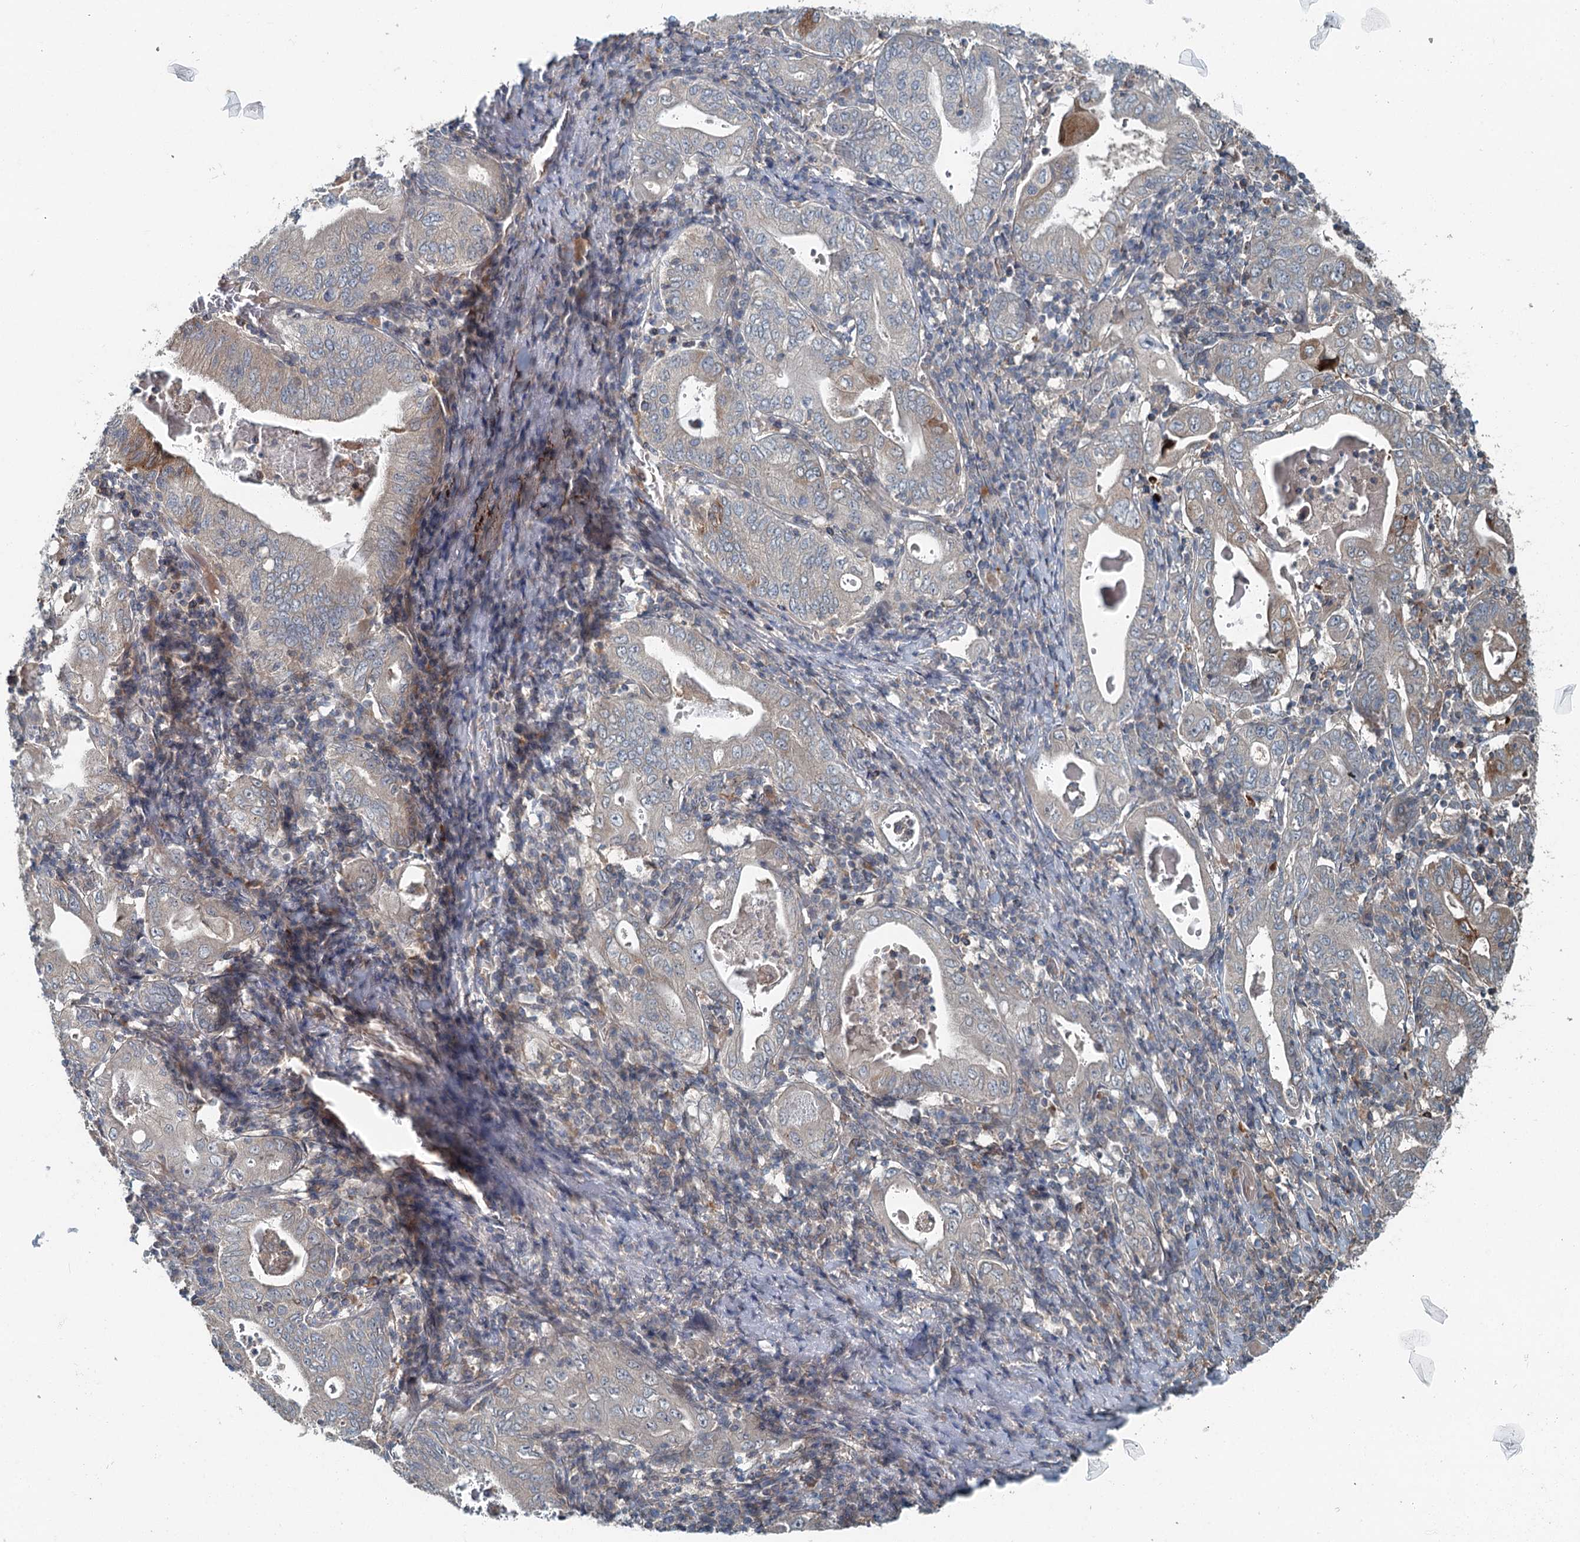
{"staining": {"intensity": "weak", "quantity": "<25%", "location": "cytoplasmic/membranous"}, "tissue": "stomach cancer", "cell_type": "Tumor cells", "image_type": "cancer", "snomed": [{"axis": "morphology", "description": "Normal tissue, NOS"}, {"axis": "morphology", "description": "Adenocarcinoma, NOS"}, {"axis": "topography", "description": "Esophagus"}, {"axis": "topography", "description": "Stomach, upper"}, {"axis": "topography", "description": "Peripheral nerve tissue"}], "caption": "High magnification brightfield microscopy of stomach cancer stained with DAB (brown) and counterstained with hematoxylin (blue): tumor cells show no significant positivity. (Brightfield microscopy of DAB immunohistochemistry (IHC) at high magnification).", "gene": "SKIC3", "patient": {"sex": "male", "age": 62}}